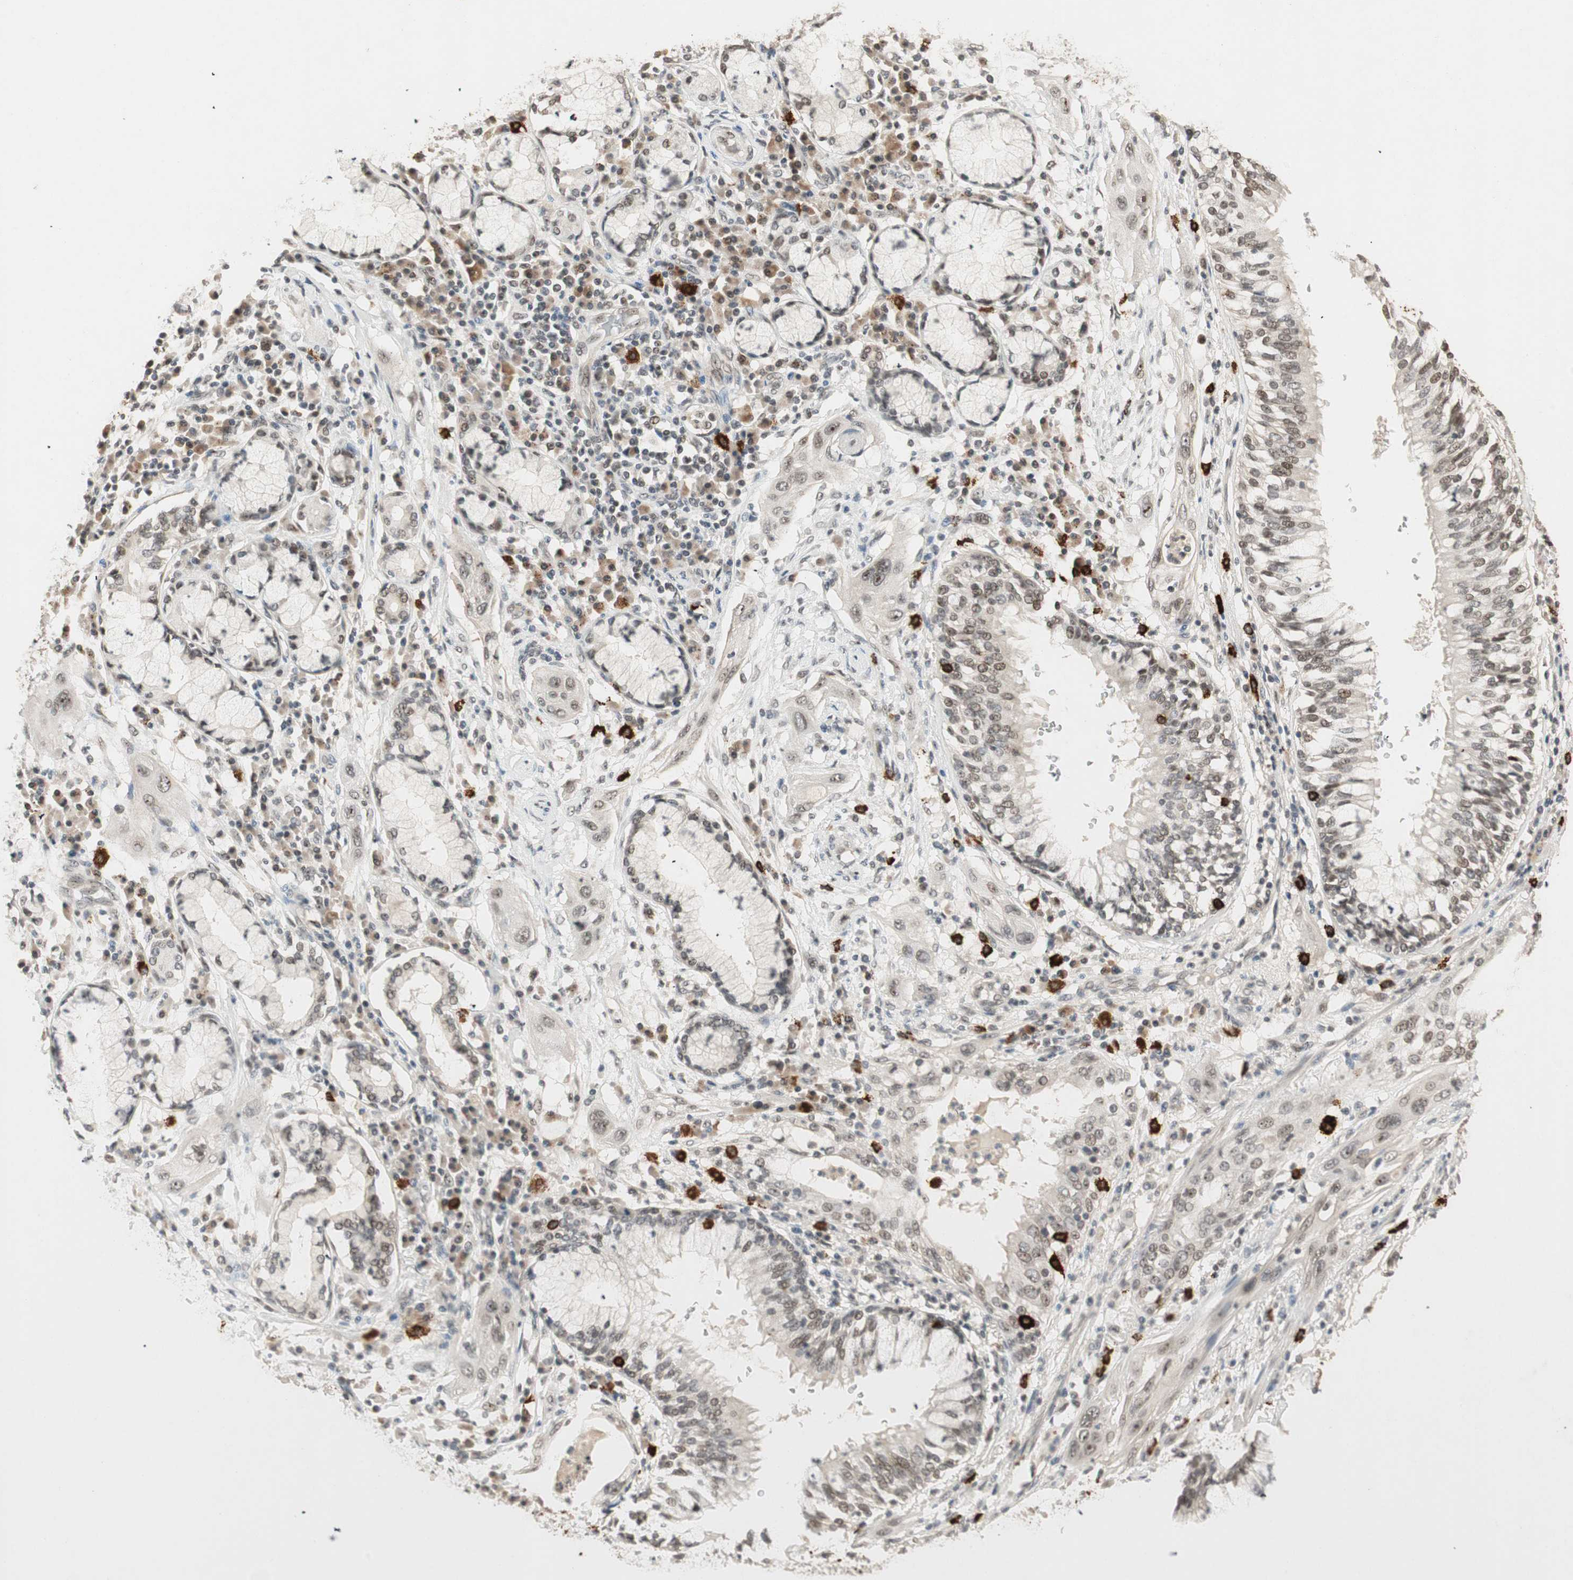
{"staining": {"intensity": "weak", "quantity": ">75%", "location": "nuclear"}, "tissue": "lung cancer", "cell_type": "Tumor cells", "image_type": "cancer", "snomed": [{"axis": "morphology", "description": "Squamous cell carcinoma, NOS"}, {"axis": "topography", "description": "Lung"}], "caption": "Squamous cell carcinoma (lung) was stained to show a protein in brown. There is low levels of weak nuclear expression in about >75% of tumor cells. Using DAB (3,3'-diaminobenzidine) (brown) and hematoxylin (blue) stains, captured at high magnification using brightfield microscopy.", "gene": "ETV4", "patient": {"sex": "female", "age": 47}}